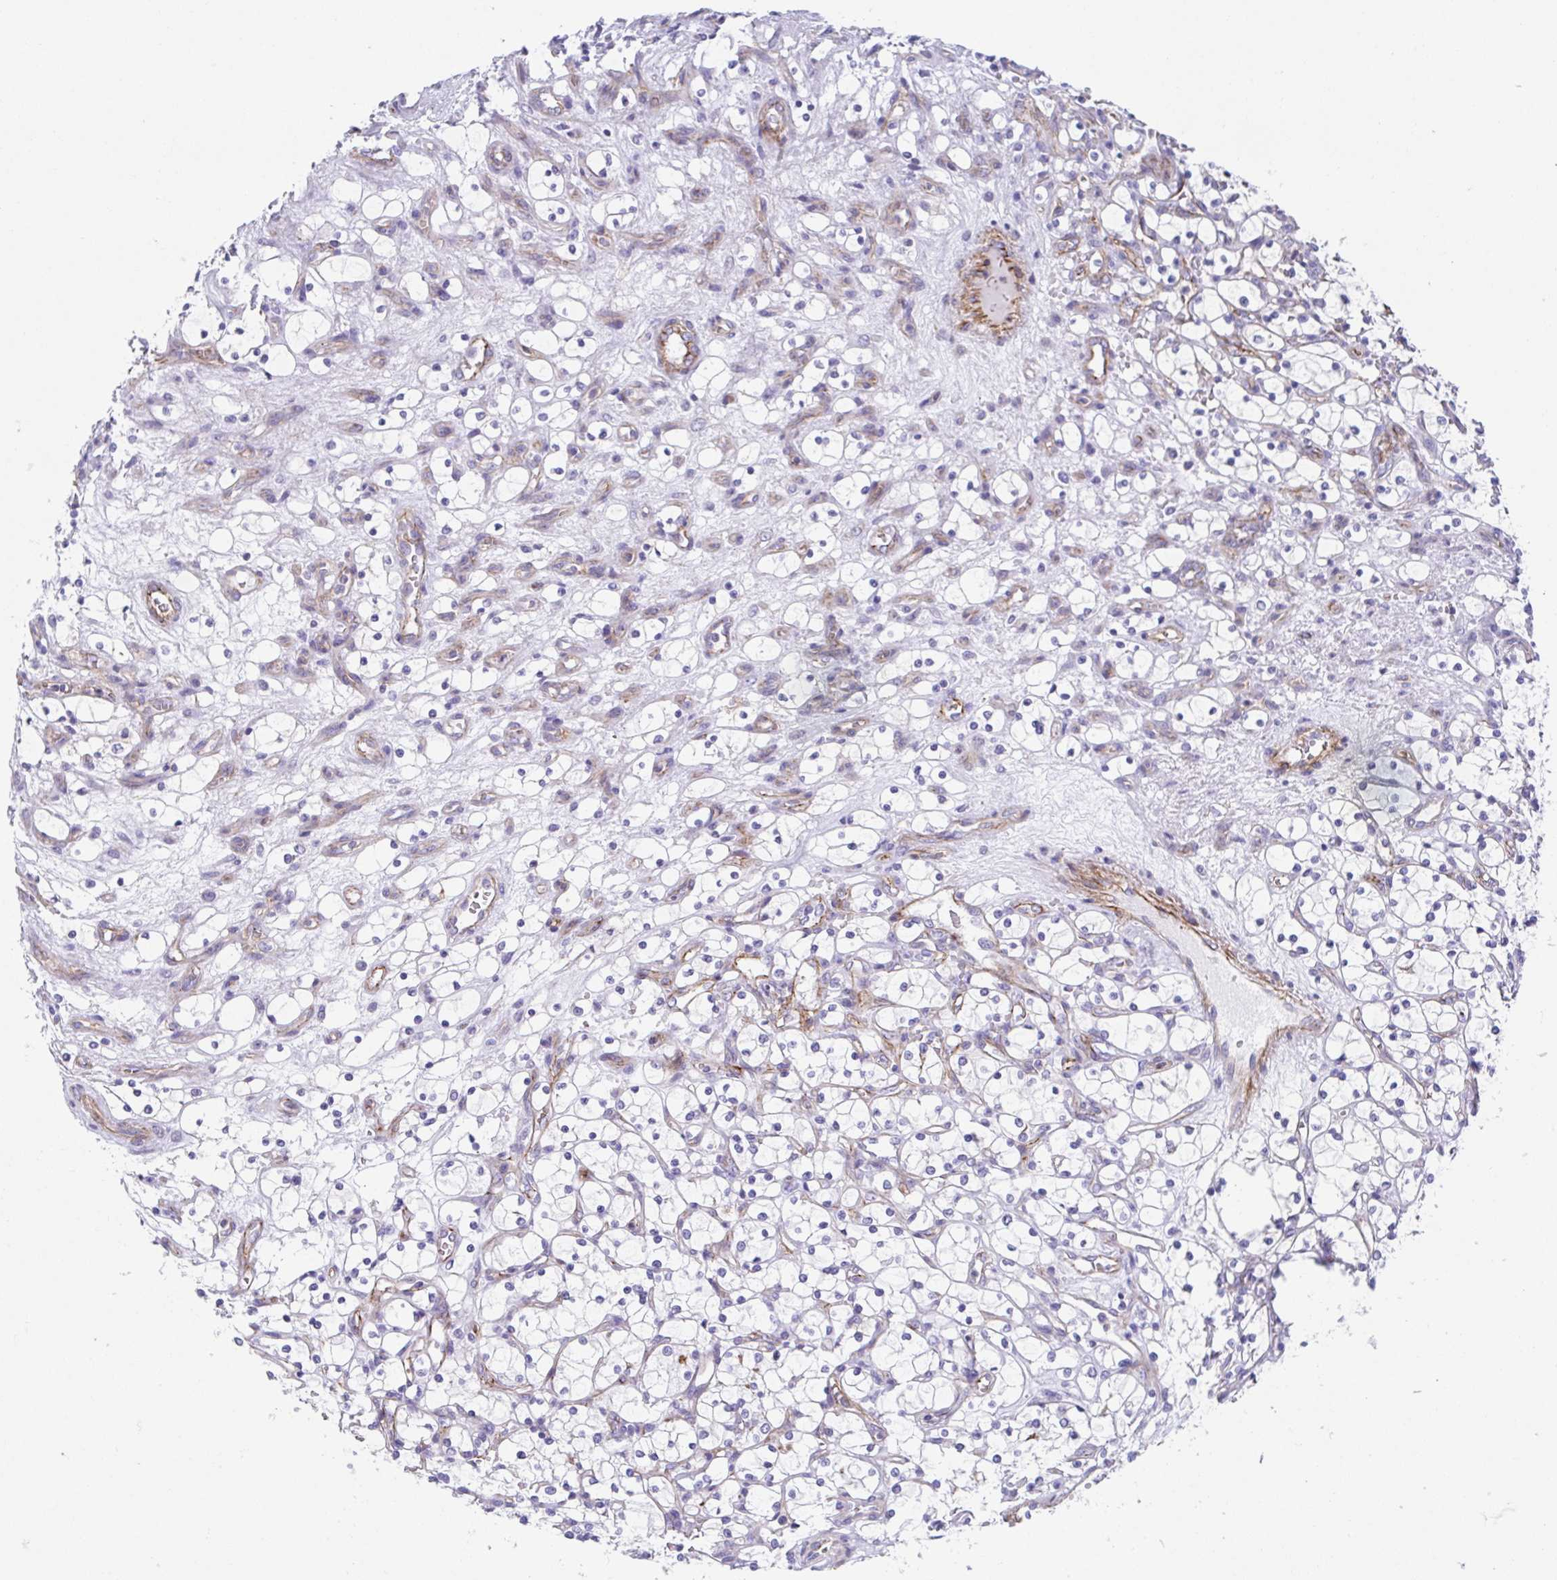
{"staining": {"intensity": "negative", "quantity": "none", "location": "none"}, "tissue": "renal cancer", "cell_type": "Tumor cells", "image_type": "cancer", "snomed": [{"axis": "morphology", "description": "Adenocarcinoma, NOS"}, {"axis": "topography", "description": "Kidney"}], "caption": "Tumor cells are negative for brown protein staining in renal cancer (adenocarcinoma).", "gene": "TRAM2", "patient": {"sex": "female", "age": 69}}